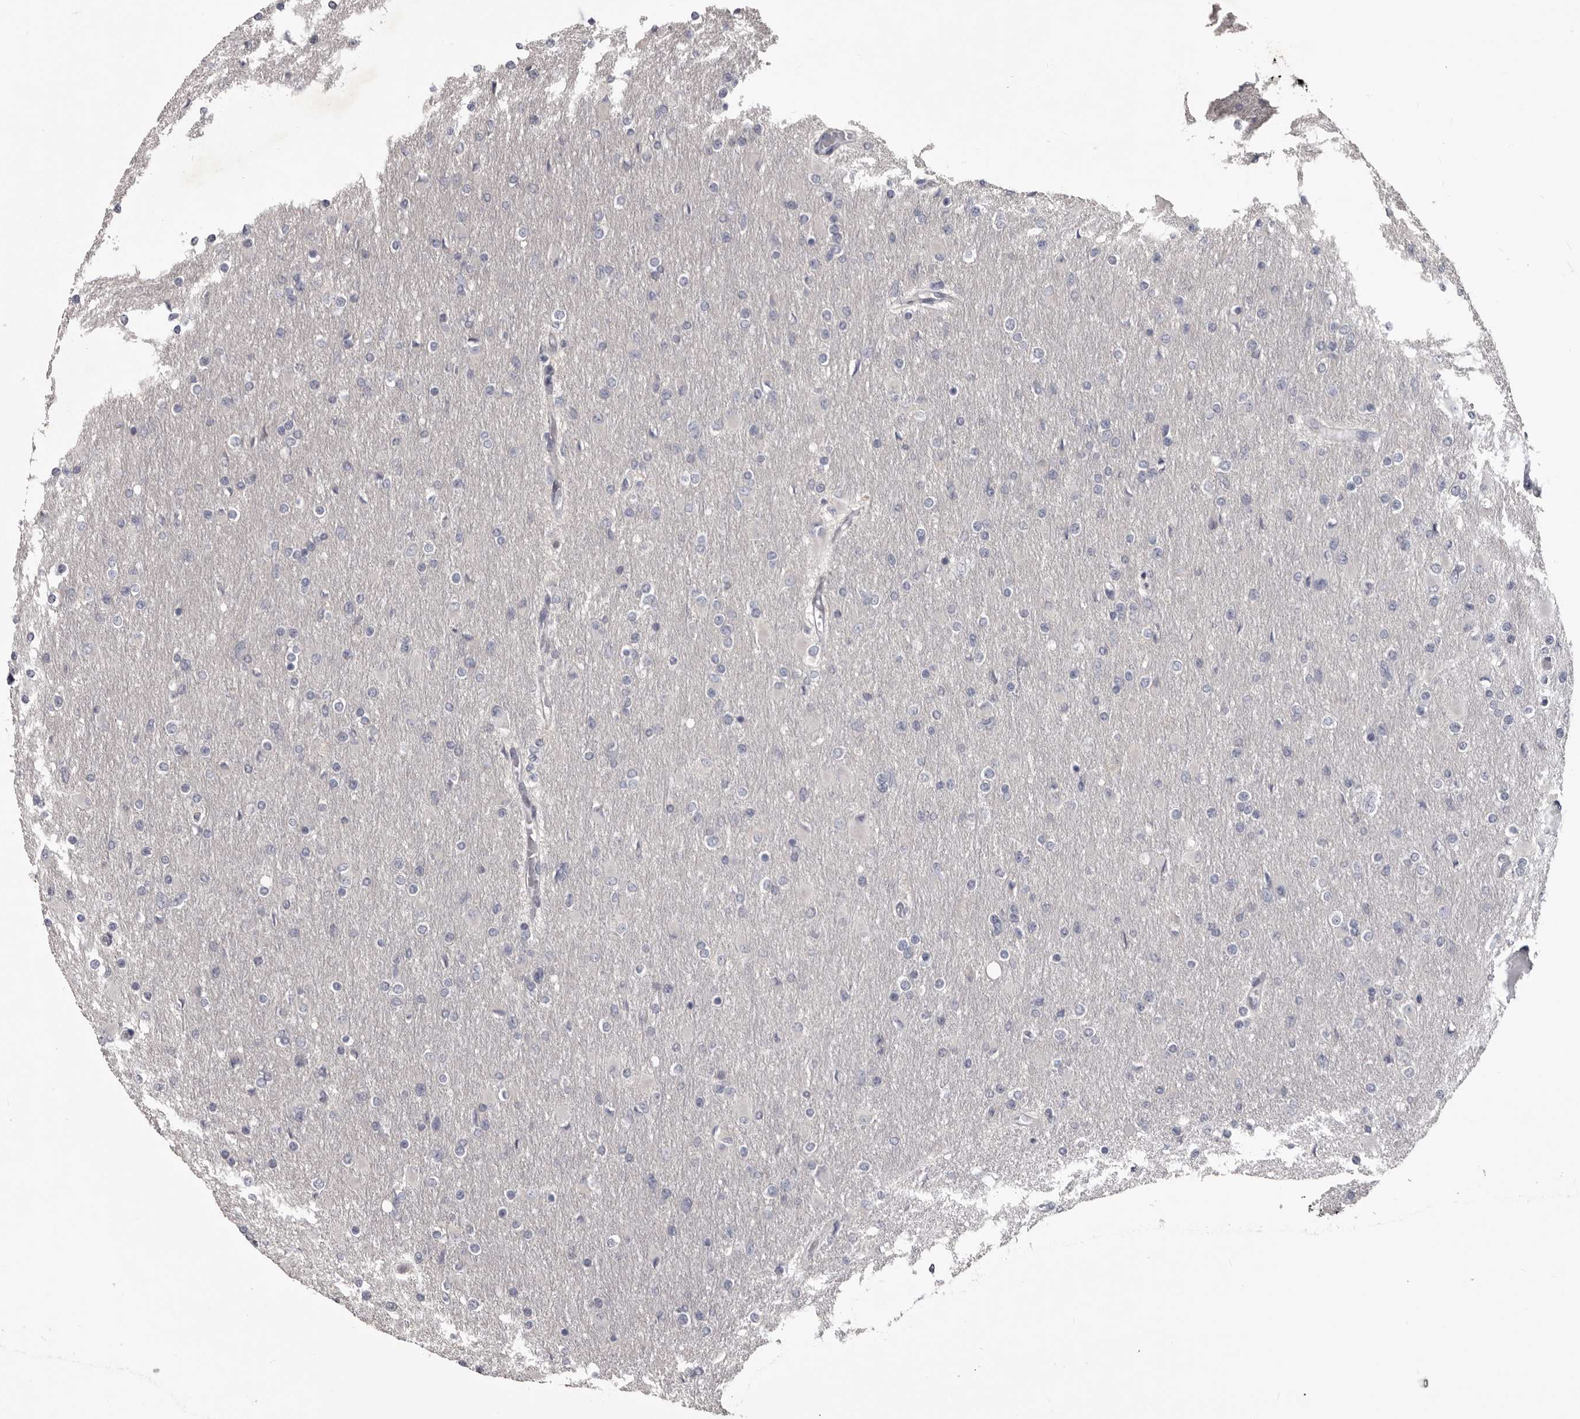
{"staining": {"intensity": "negative", "quantity": "none", "location": "none"}, "tissue": "glioma", "cell_type": "Tumor cells", "image_type": "cancer", "snomed": [{"axis": "morphology", "description": "Glioma, malignant, High grade"}, {"axis": "topography", "description": "Cerebral cortex"}], "caption": "This is an immunohistochemistry micrograph of glioma. There is no staining in tumor cells.", "gene": "LPAR6", "patient": {"sex": "female", "age": 36}}